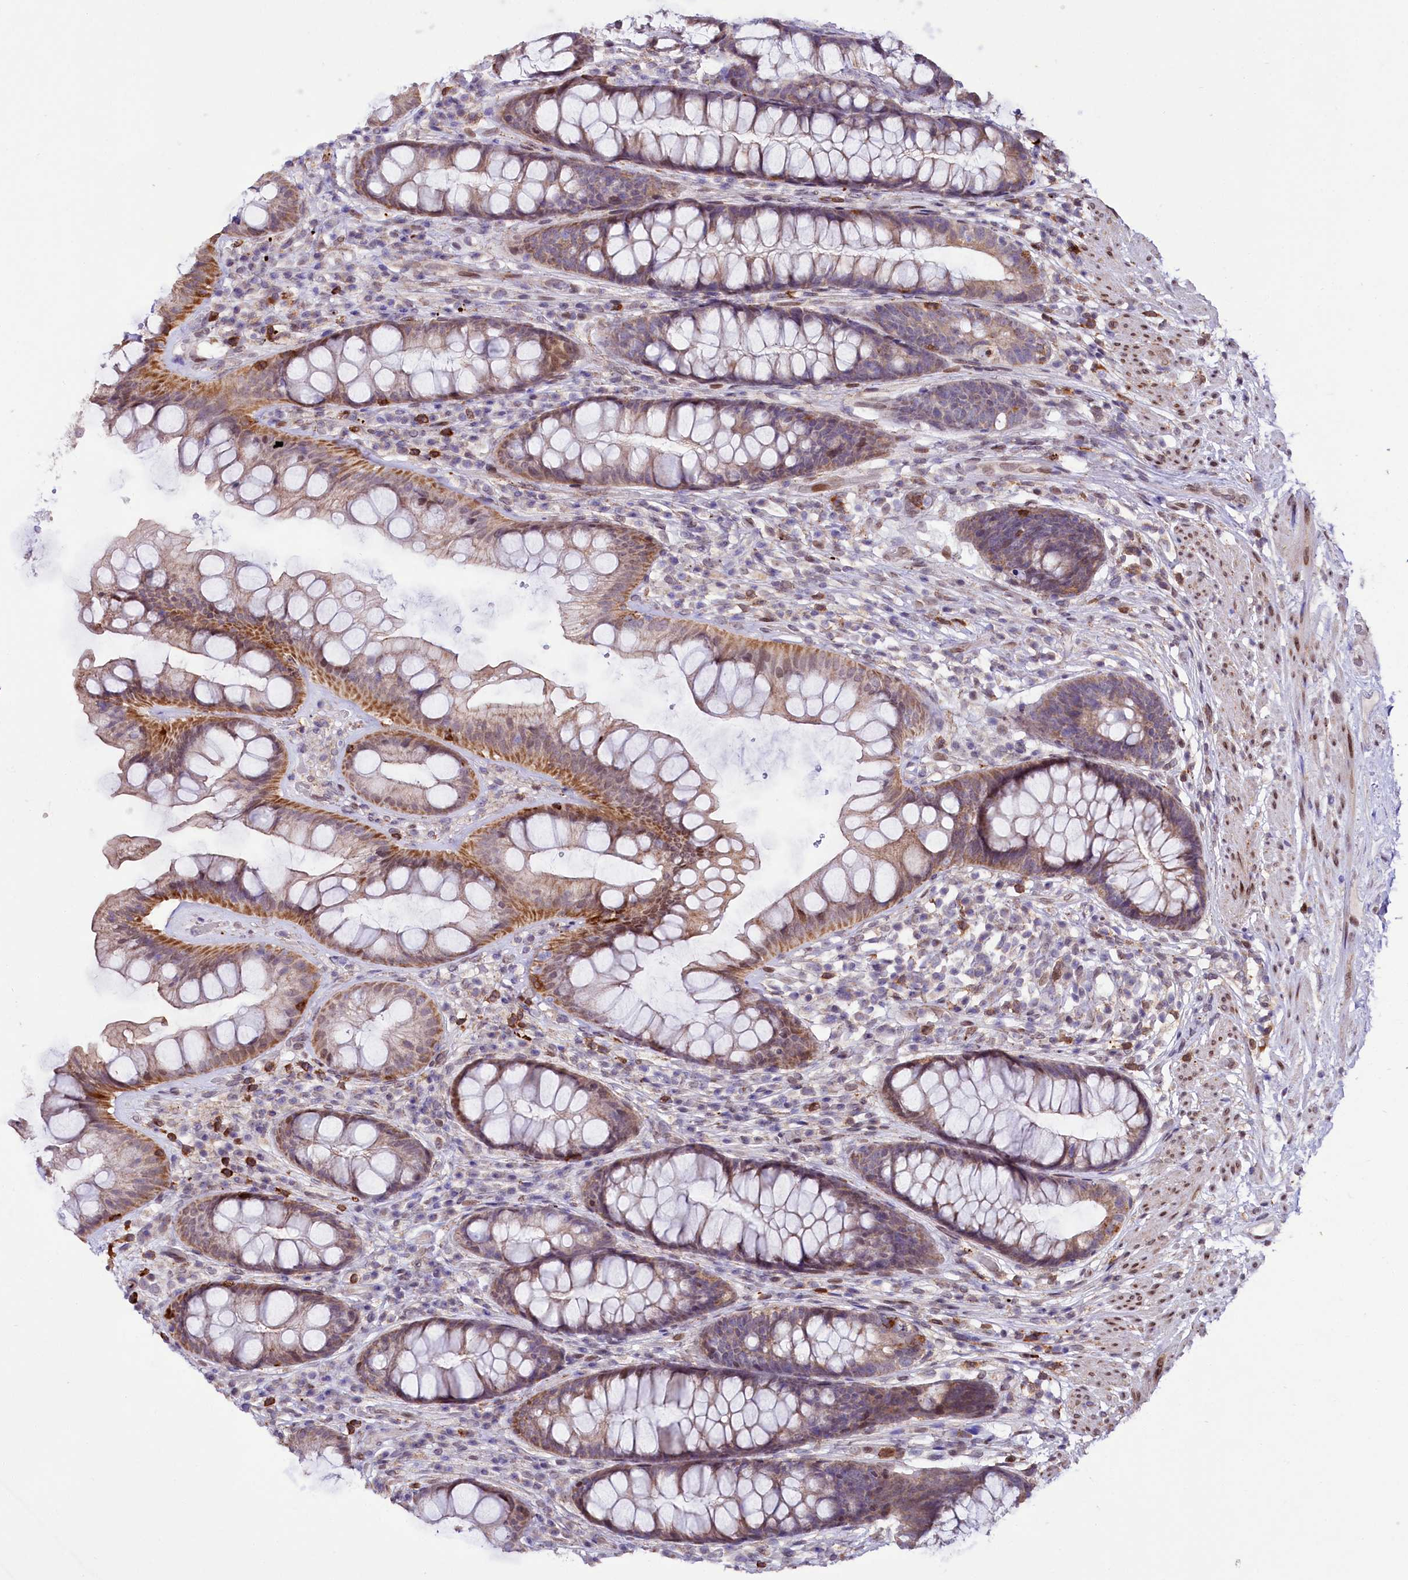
{"staining": {"intensity": "moderate", "quantity": ">75%", "location": "cytoplasmic/membranous"}, "tissue": "rectum", "cell_type": "Glandular cells", "image_type": "normal", "snomed": [{"axis": "morphology", "description": "Normal tissue, NOS"}, {"axis": "topography", "description": "Rectum"}], "caption": "Protein expression analysis of normal rectum reveals moderate cytoplasmic/membranous expression in about >75% of glandular cells. The staining was performed using DAB, with brown indicating positive protein expression. Nuclei are stained blue with hematoxylin.", "gene": "ZNF226", "patient": {"sex": "male", "age": 74}}